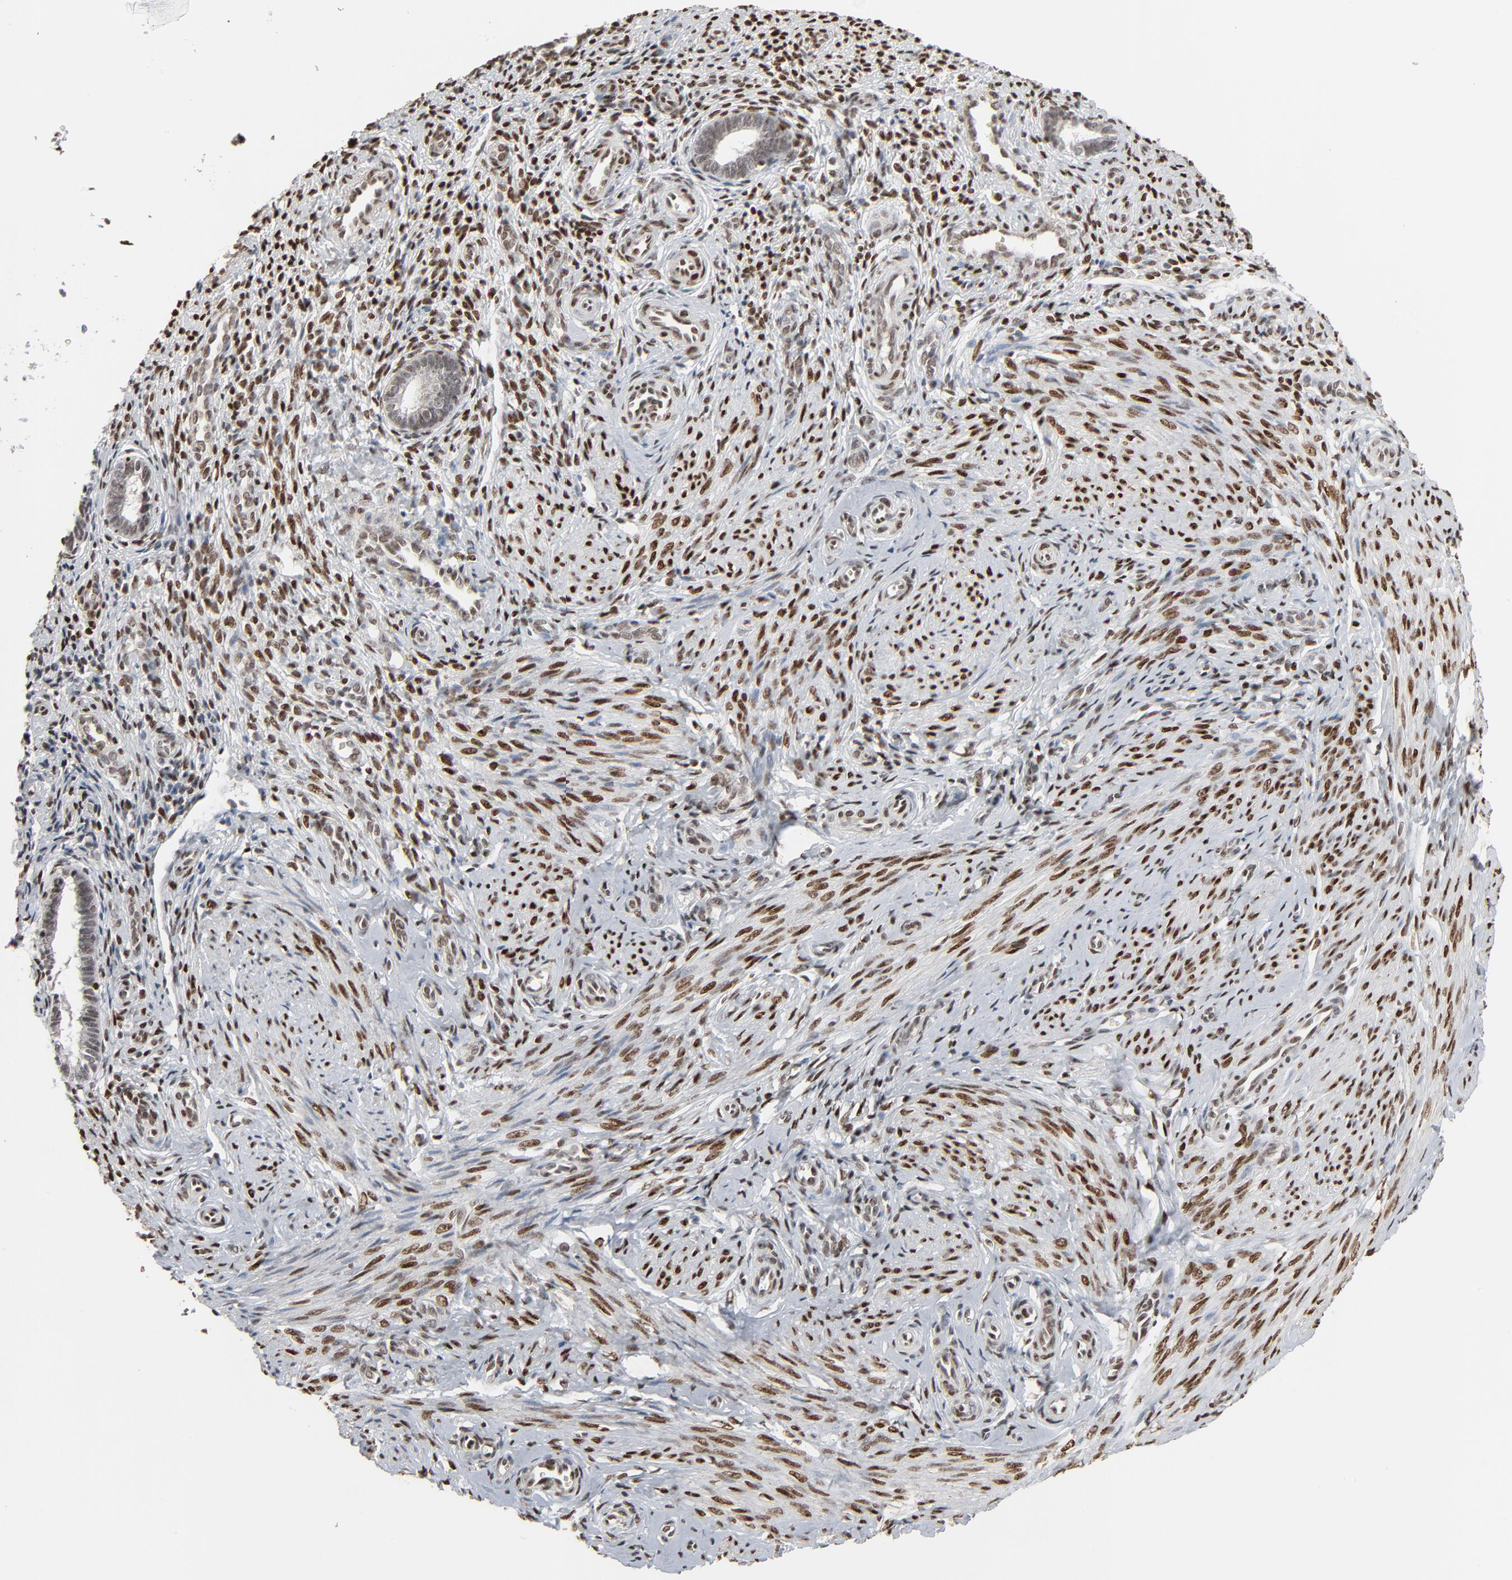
{"staining": {"intensity": "strong", "quantity": ">75%", "location": "nuclear"}, "tissue": "endometrium", "cell_type": "Cells in endometrial stroma", "image_type": "normal", "snomed": [{"axis": "morphology", "description": "Normal tissue, NOS"}, {"axis": "topography", "description": "Endometrium"}], "caption": "Benign endometrium reveals strong nuclear expression in about >75% of cells in endometrial stroma, visualized by immunohistochemistry.", "gene": "CUX1", "patient": {"sex": "female", "age": 27}}